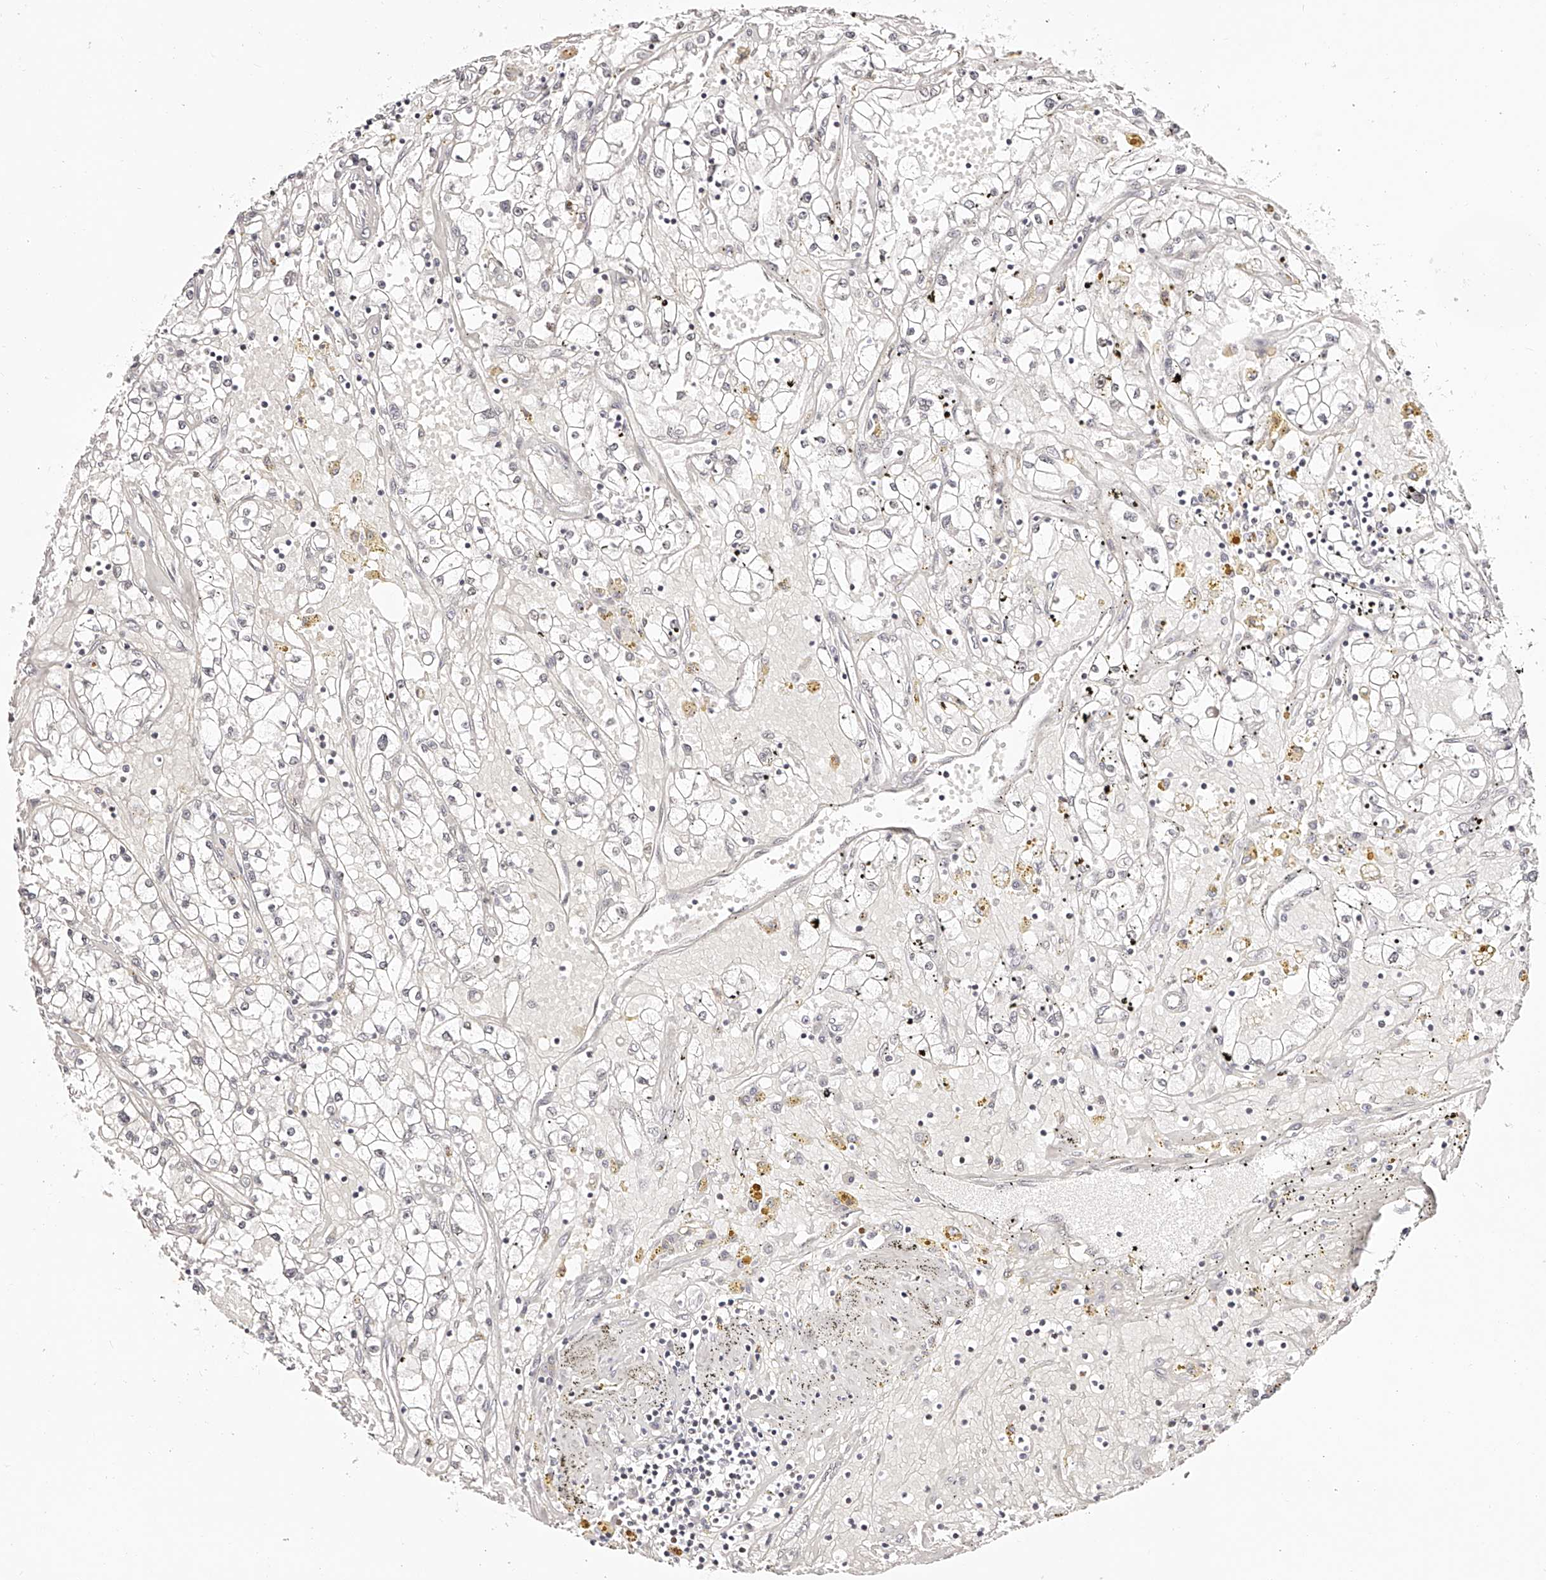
{"staining": {"intensity": "negative", "quantity": "none", "location": "none"}, "tissue": "renal cancer", "cell_type": "Tumor cells", "image_type": "cancer", "snomed": [{"axis": "morphology", "description": "Adenocarcinoma, NOS"}, {"axis": "topography", "description": "Kidney"}], "caption": "The immunohistochemistry image has no significant staining in tumor cells of renal cancer (adenocarcinoma) tissue.", "gene": "USF3", "patient": {"sex": "male", "age": 56}}